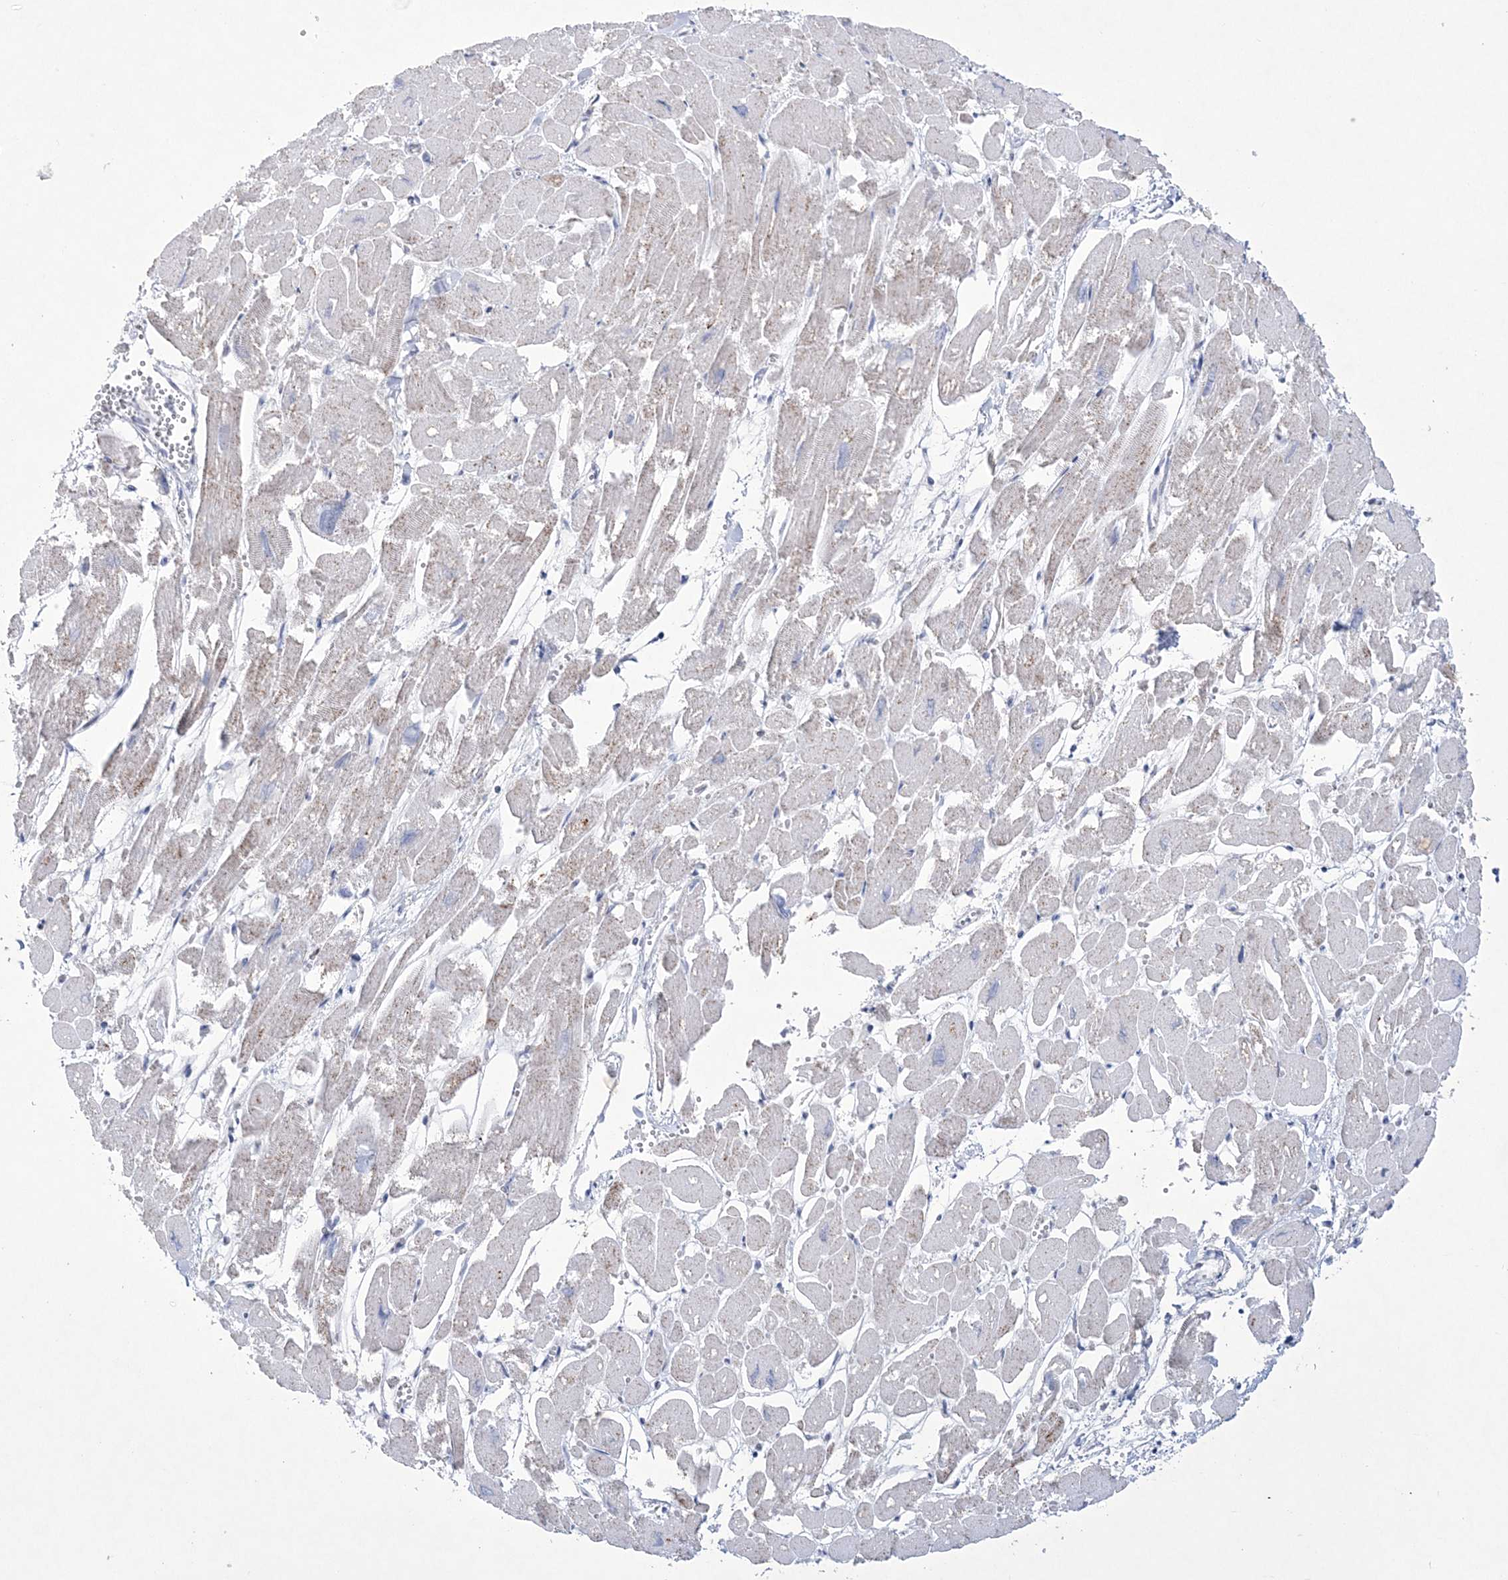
{"staining": {"intensity": "weak", "quantity": "<25%", "location": "cytoplasmic/membranous"}, "tissue": "heart muscle", "cell_type": "Cardiomyocytes", "image_type": "normal", "snomed": [{"axis": "morphology", "description": "Normal tissue, NOS"}, {"axis": "topography", "description": "Heart"}], "caption": "There is no significant expression in cardiomyocytes of heart muscle.", "gene": "WDR27", "patient": {"sex": "male", "age": 54}}